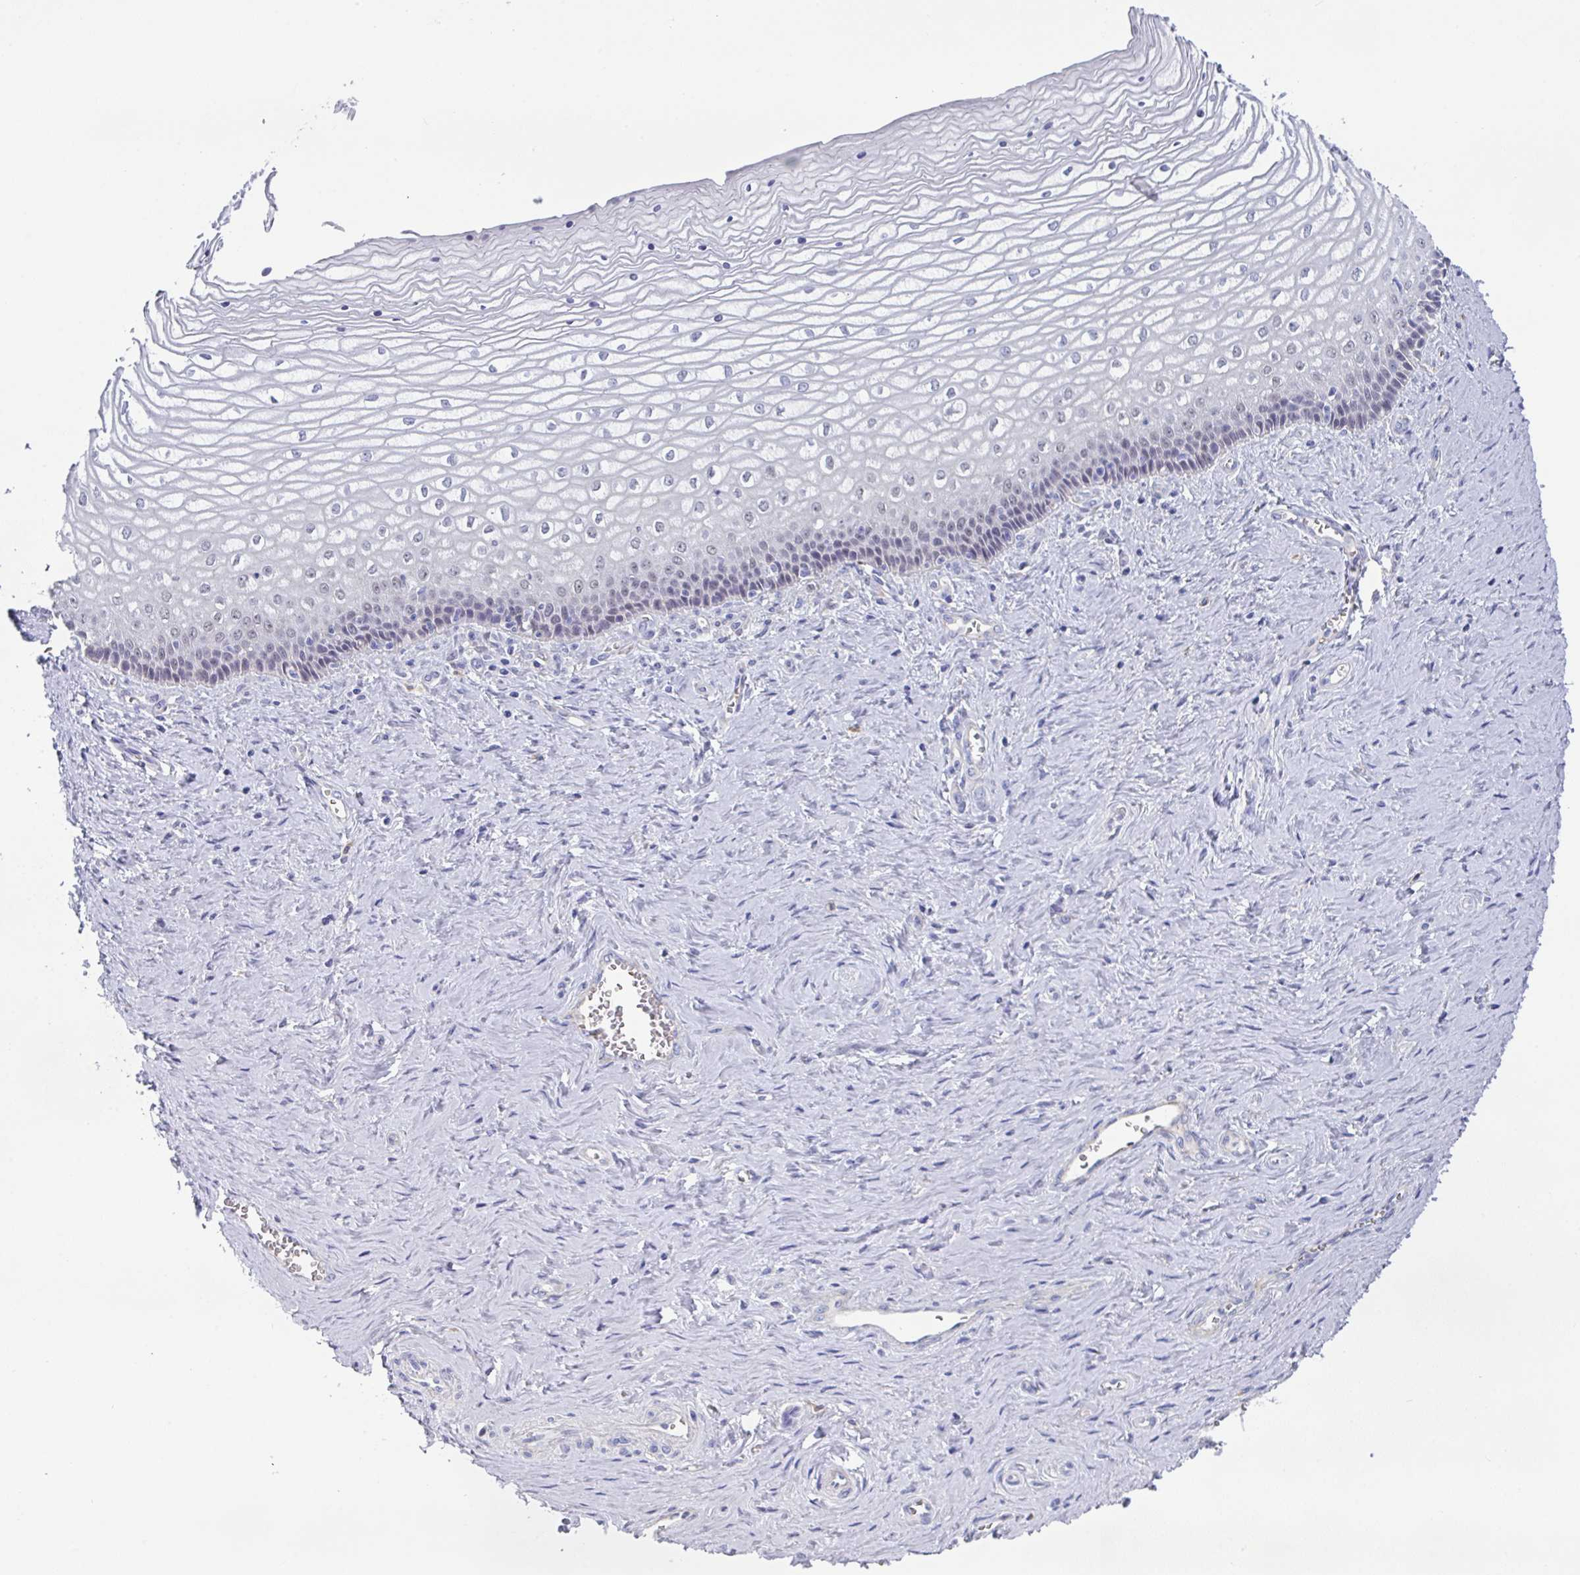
{"staining": {"intensity": "moderate", "quantity": "<25%", "location": "nuclear"}, "tissue": "vagina", "cell_type": "Squamous epithelial cells", "image_type": "normal", "snomed": [{"axis": "morphology", "description": "Normal tissue, NOS"}, {"axis": "topography", "description": "Vagina"}], "caption": "Benign vagina reveals moderate nuclear staining in about <25% of squamous epithelial cells, visualized by immunohistochemistry.", "gene": "TFAP2C", "patient": {"sex": "female", "age": 45}}